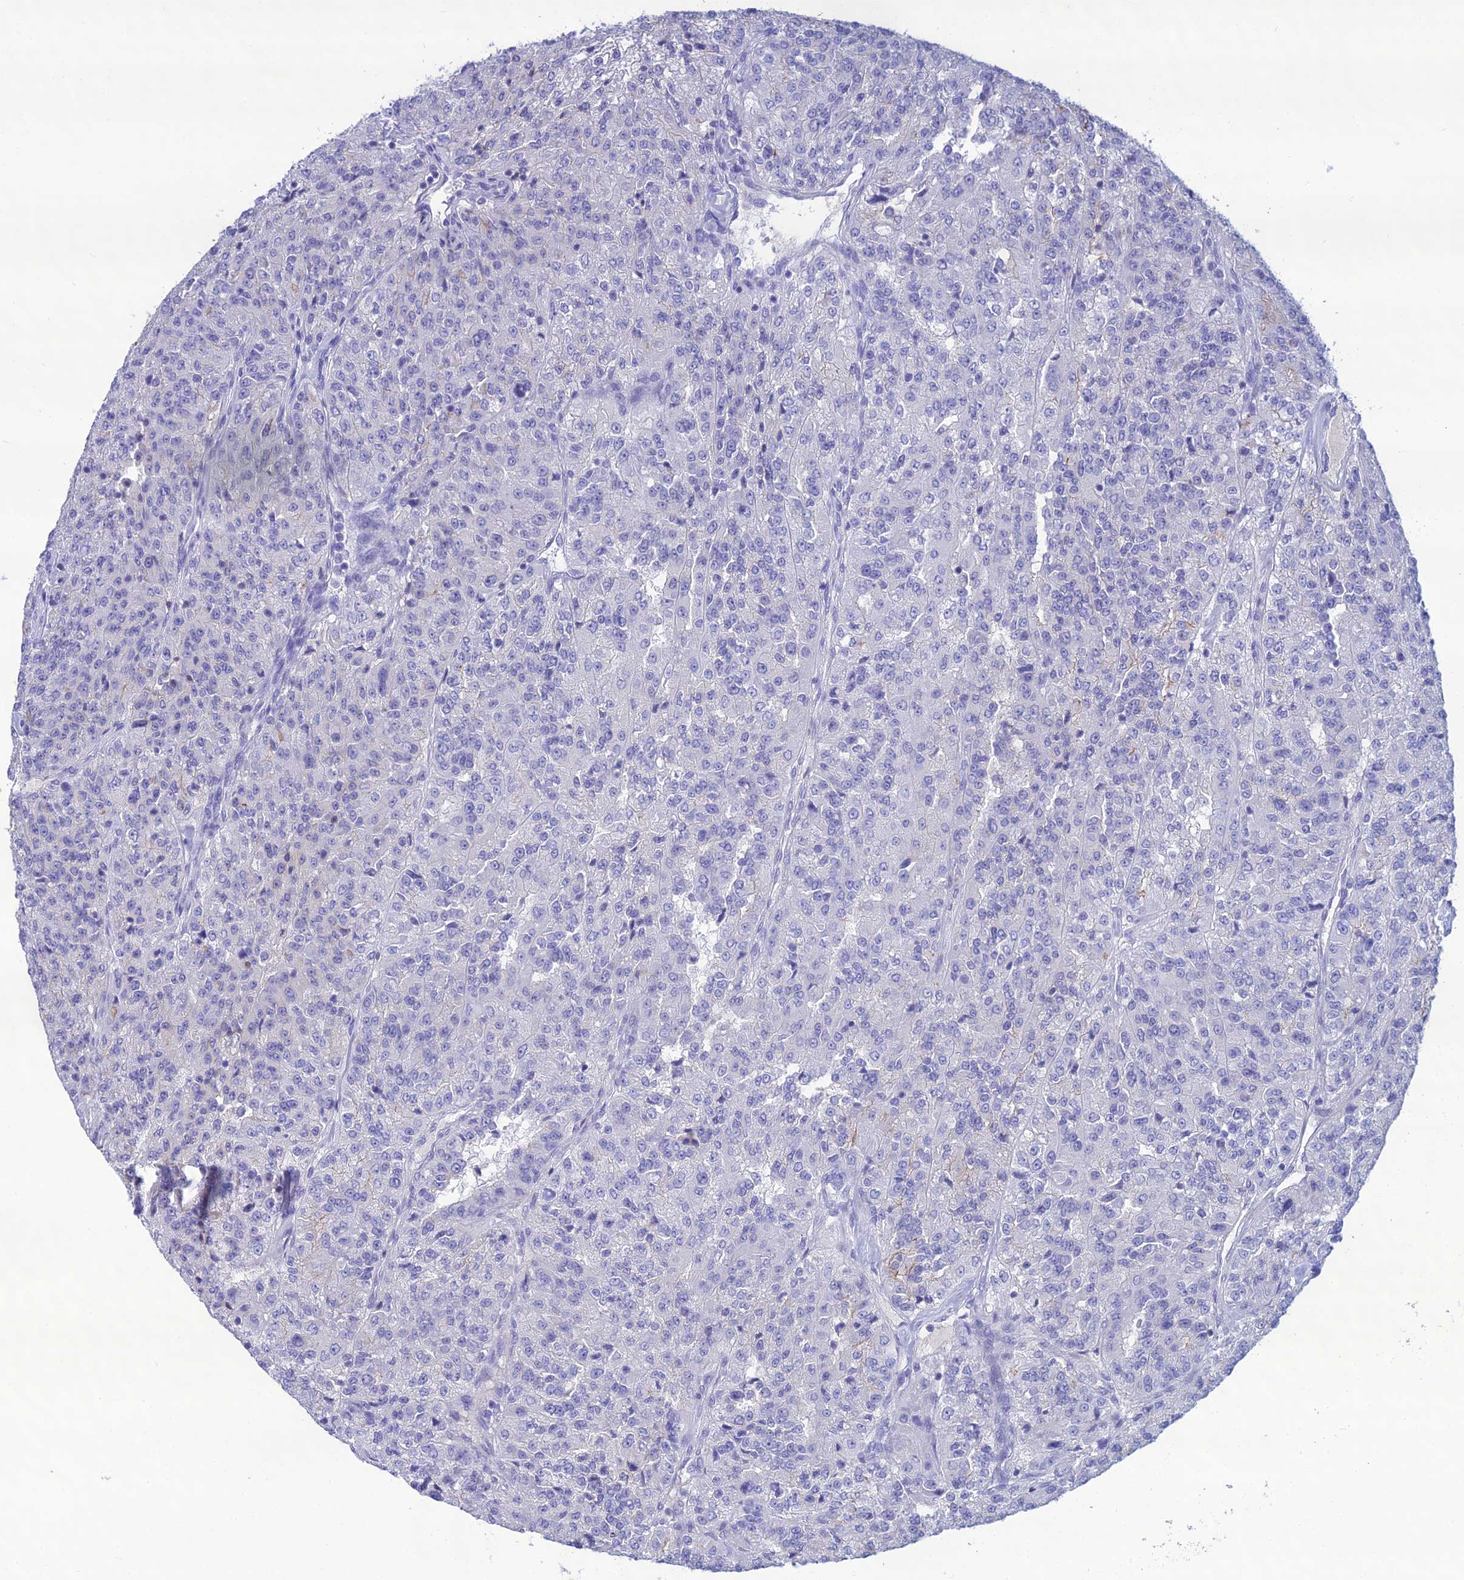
{"staining": {"intensity": "negative", "quantity": "none", "location": "none"}, "tissue": "renal cancer", "cell_type": "Tumor cells", "image_type": "cancer", "snomed": [{"axis": "morphology", "description": "Adenocarcinoma, NOS"}, {"axis": "topography", "description": "Kidney"}], "caption": "A high-resolution micrograph shows IHC staining of renal cancer, which reveals no significant staining in tumor cells.", "gene": "CRB2", "patient": {"sex": "female", "age": 63}}